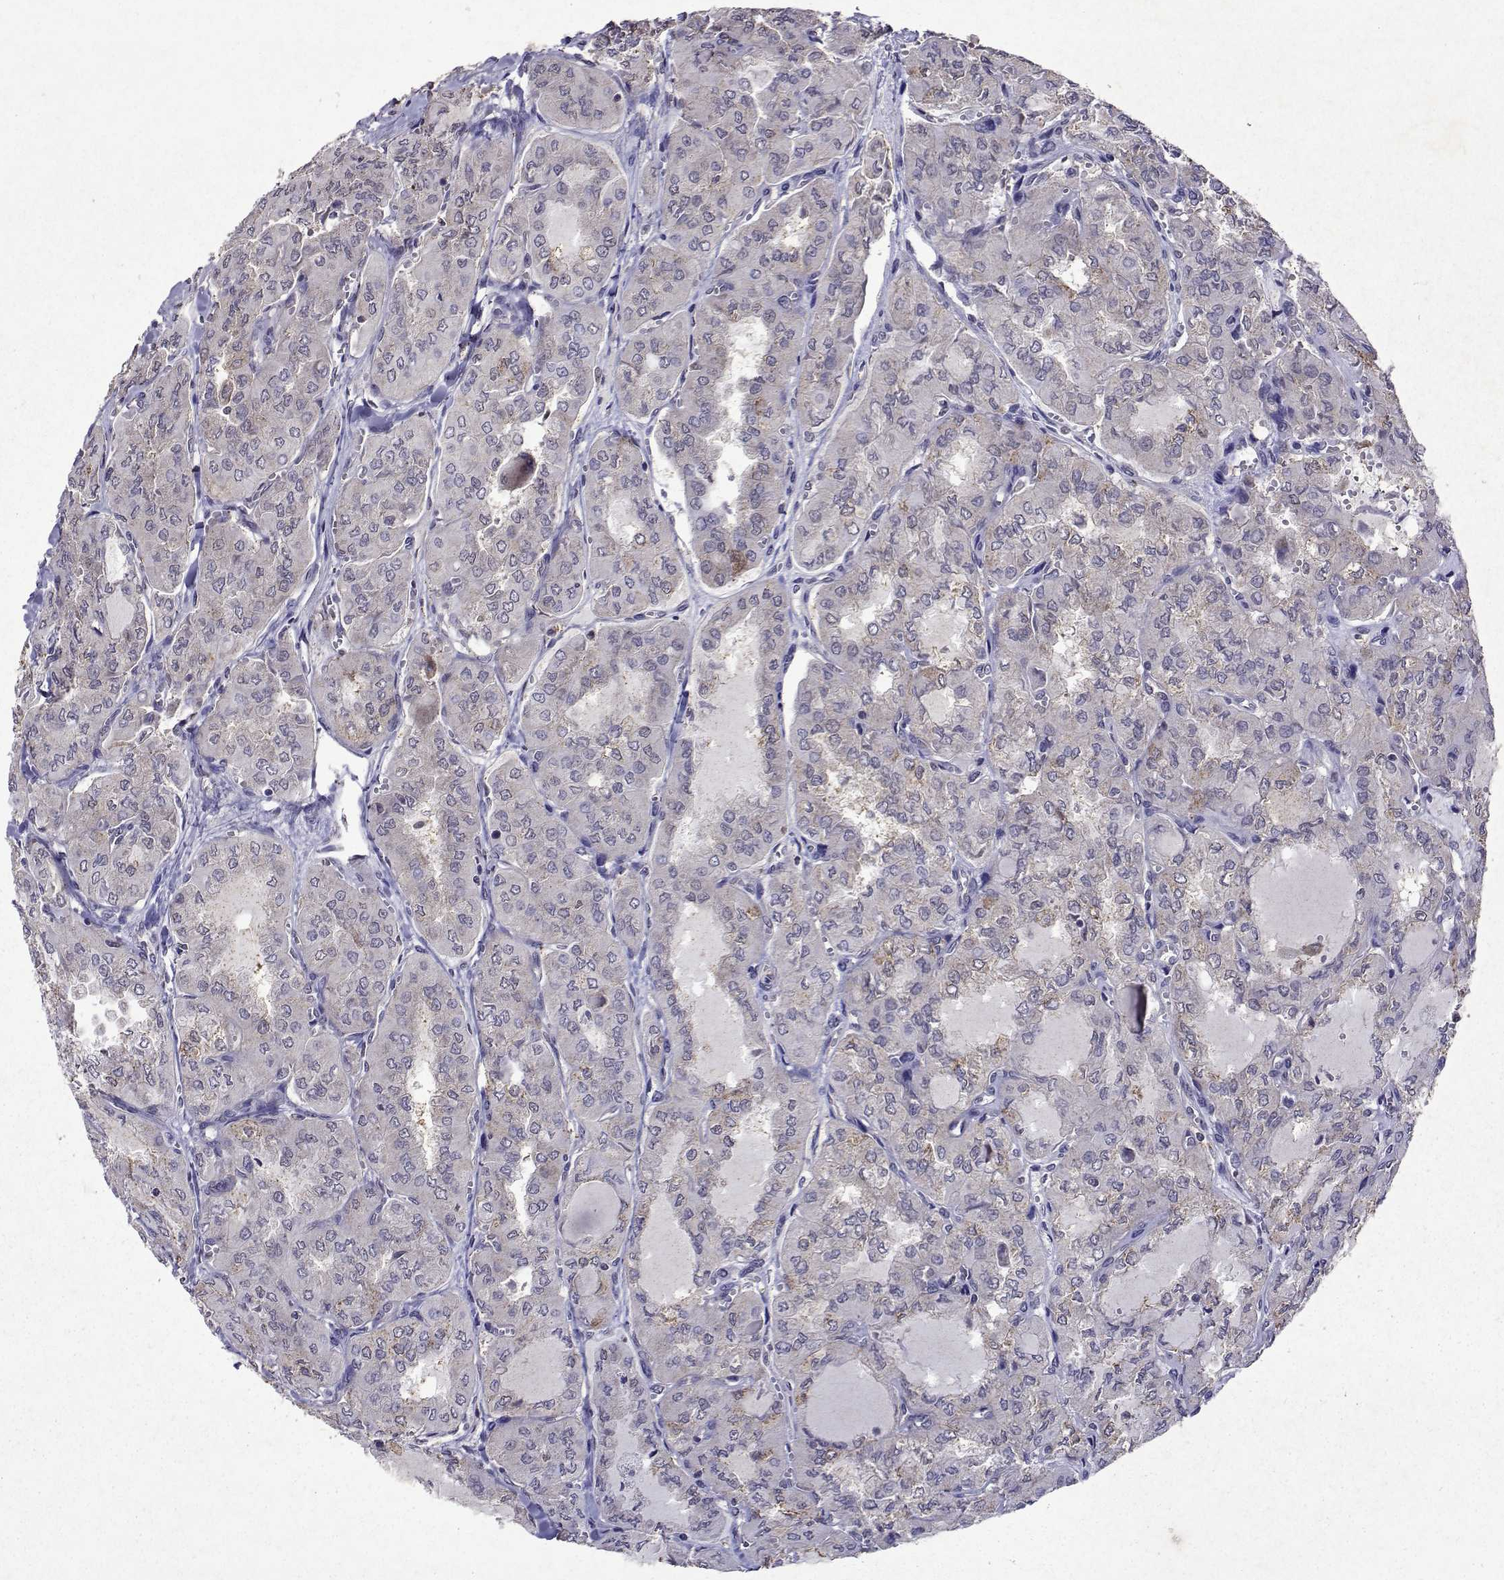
{"staining": {"intensity": "weak", "quantity": "<25%", "location": "cytoplasmic/membranous"}, "tissue": "thyroid cancer", "cell_type": "Tumor cells", "image_type": "cancer", "snomed": [{"axis": "morphology", "description": "Papillary adenocarcinoma, NOS"}, {"axis": "topography", "description": "Thyroid gland"}], "caption": "Immunohistochemistry (IHC) image of thyroid cancer (papillary adenocarcinoma) stained for a protein (brown), which demonstrates no expression in tumor cells.", "gene": "TARBP2", "patient": {"sex": "male", "age": 20}}